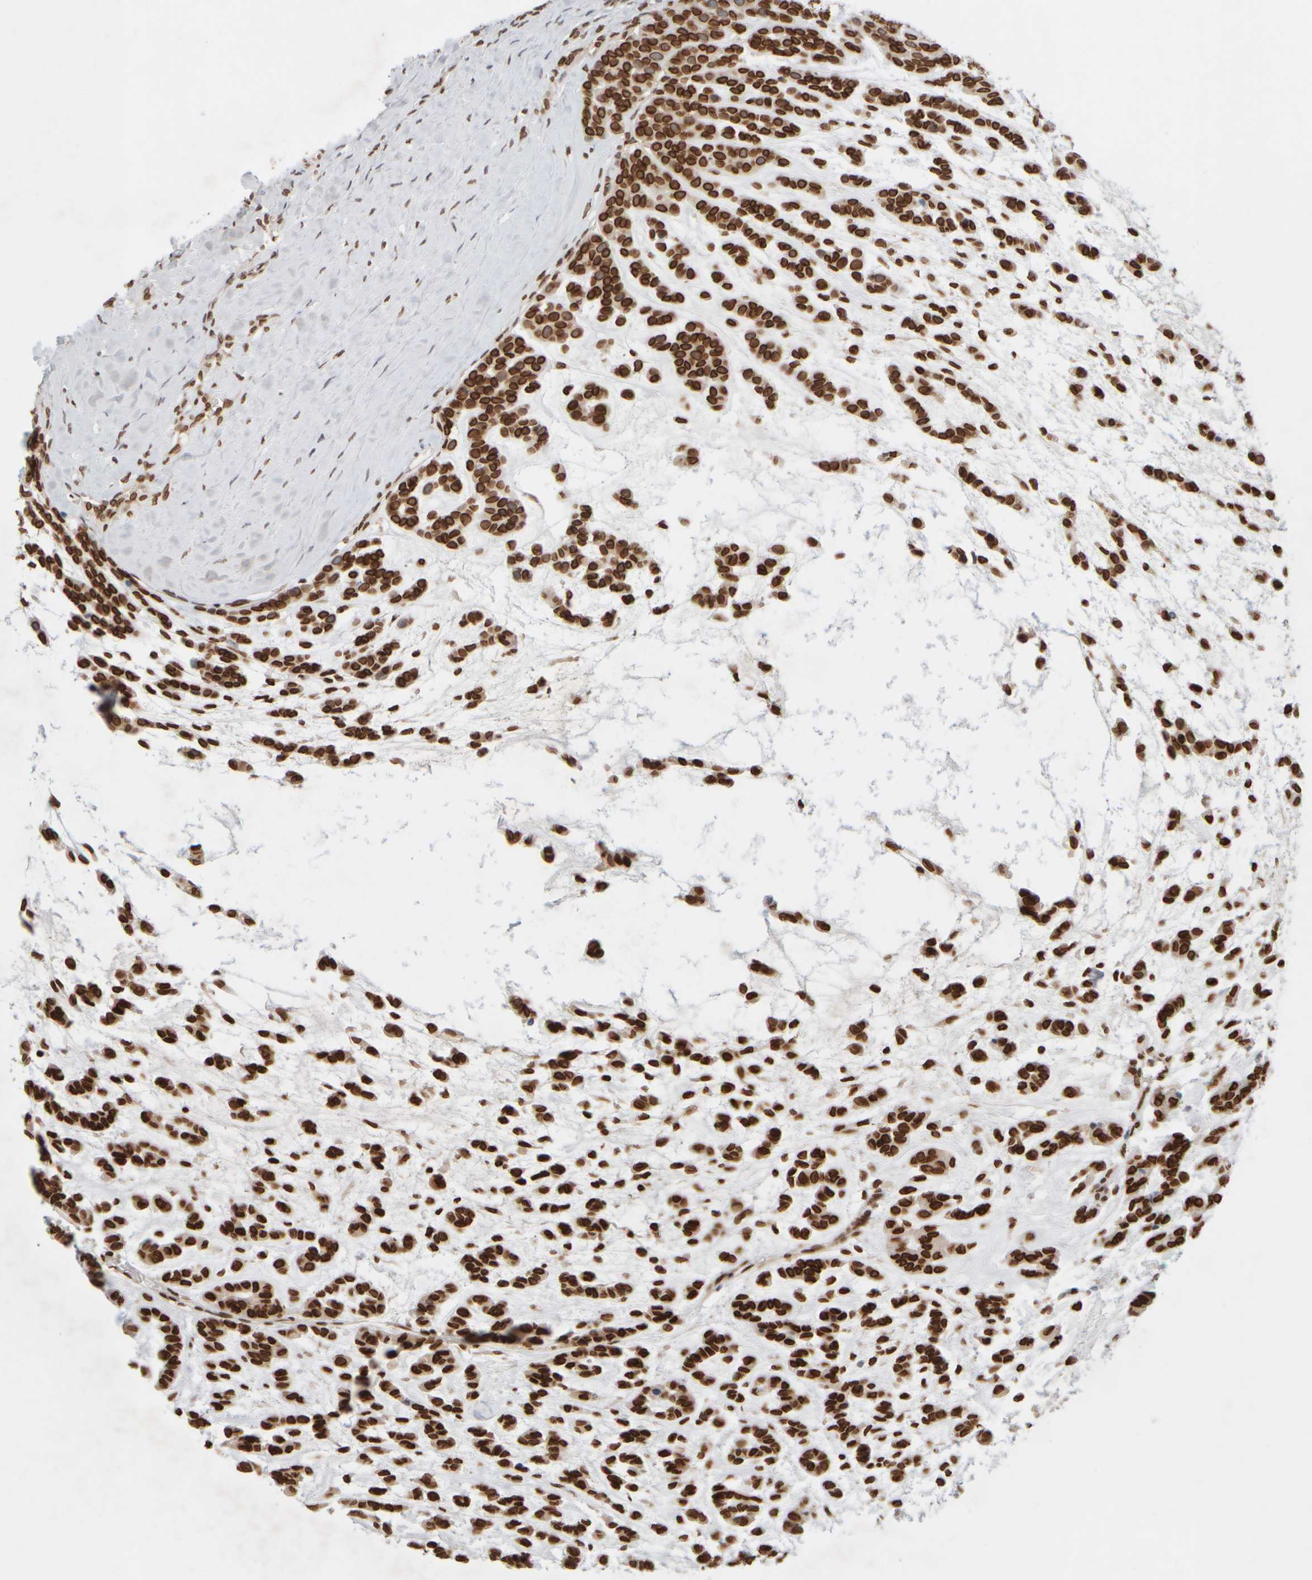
{"staining": {"intensity": "strong", "quantity": ">75%", "location": "cytoplasmic/membranous,nuclear"}, "tissue": "head and neck cancer", "cell_type": "Tumor cells", "image_type": "cancer", "snomed": [{"axis": "morphology", "description": "Adenocarcinoma, NOS"}, {"axis": "morphology", "description": "Adenoma, NOS"}, {"axis": "topography", "description": "Head-Neck"}], "caption": "High-magnification brightfield microscopy of head and neck adenoma stained with DAB (3,3'-diaminobenzidine) (brown) and counterstained with hematoxylin (blue). tumor cells exhibit strong cytoplasmic/membranous and nuclear positivity is appreciated in approximately>75% of cells. (Brightfield microscopy of DAB IHC at high magnification).", "gene": "ZC3HC1", "patient": {"sex": "female", "age": 55}}